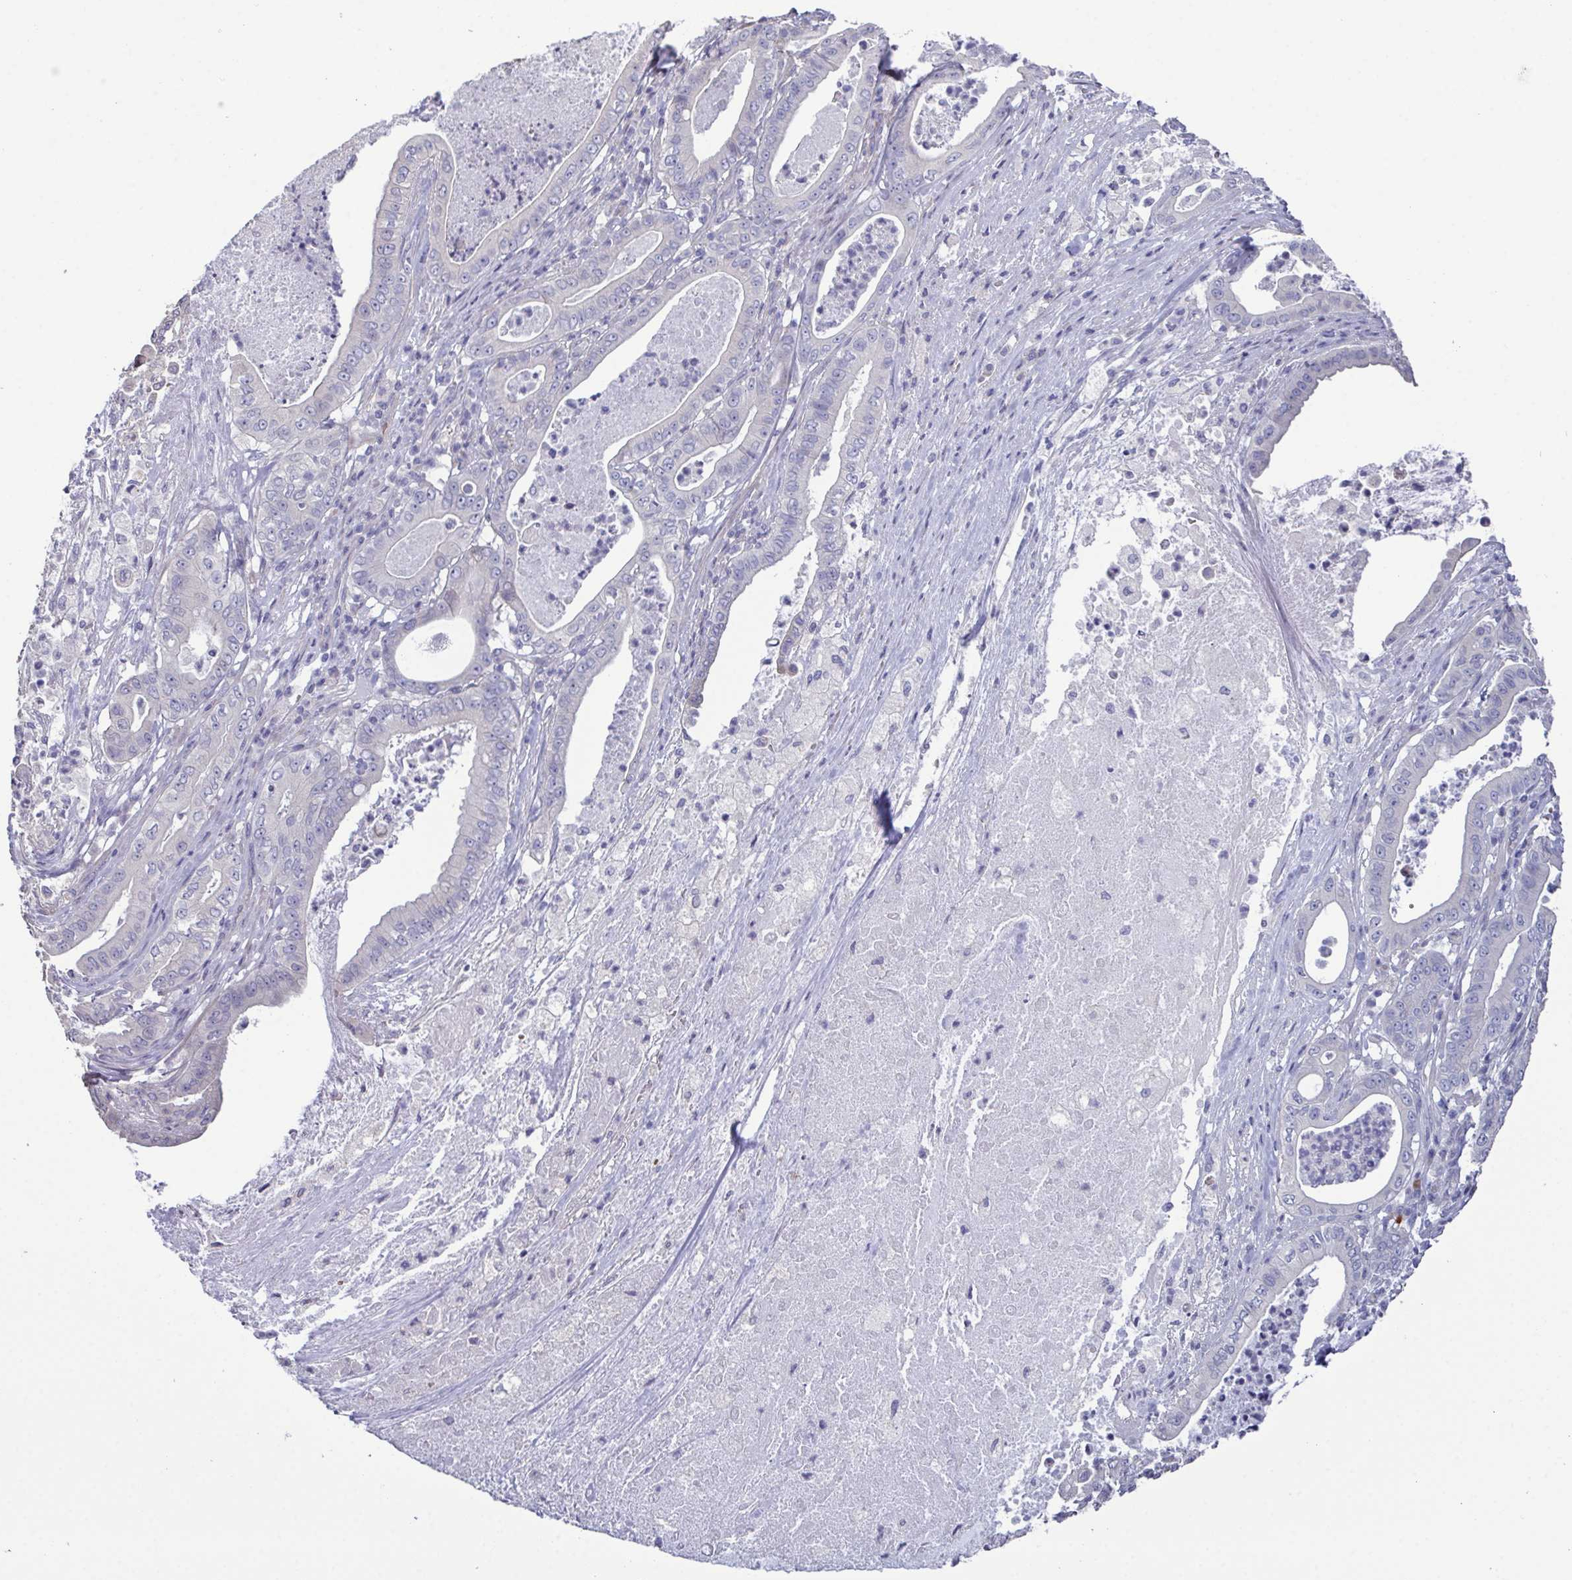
{"staining": {"intensity": "negative", "quantity": "none", "location": "none"}, "tissue": "pancreatic cancer", "cell_type": "Tumor cells", "image_type": "cancer", "snomed": [{"axis": "morphology", "description": "Adenocarcinoma, NOS"}, {"axis": "topography", "description": "Pancreas"}], "caption": "DAB (3,3'-diaminobenzidine) immunohistochemical staining of pancreatic cancer shows no significant positivity in tumor cells. The staining is performed using DAB brown chromogen with nuclei counter-stained in using hematoxylin.", "gene": "GLDC", "patient": {"sex": "male", "age": 71}}